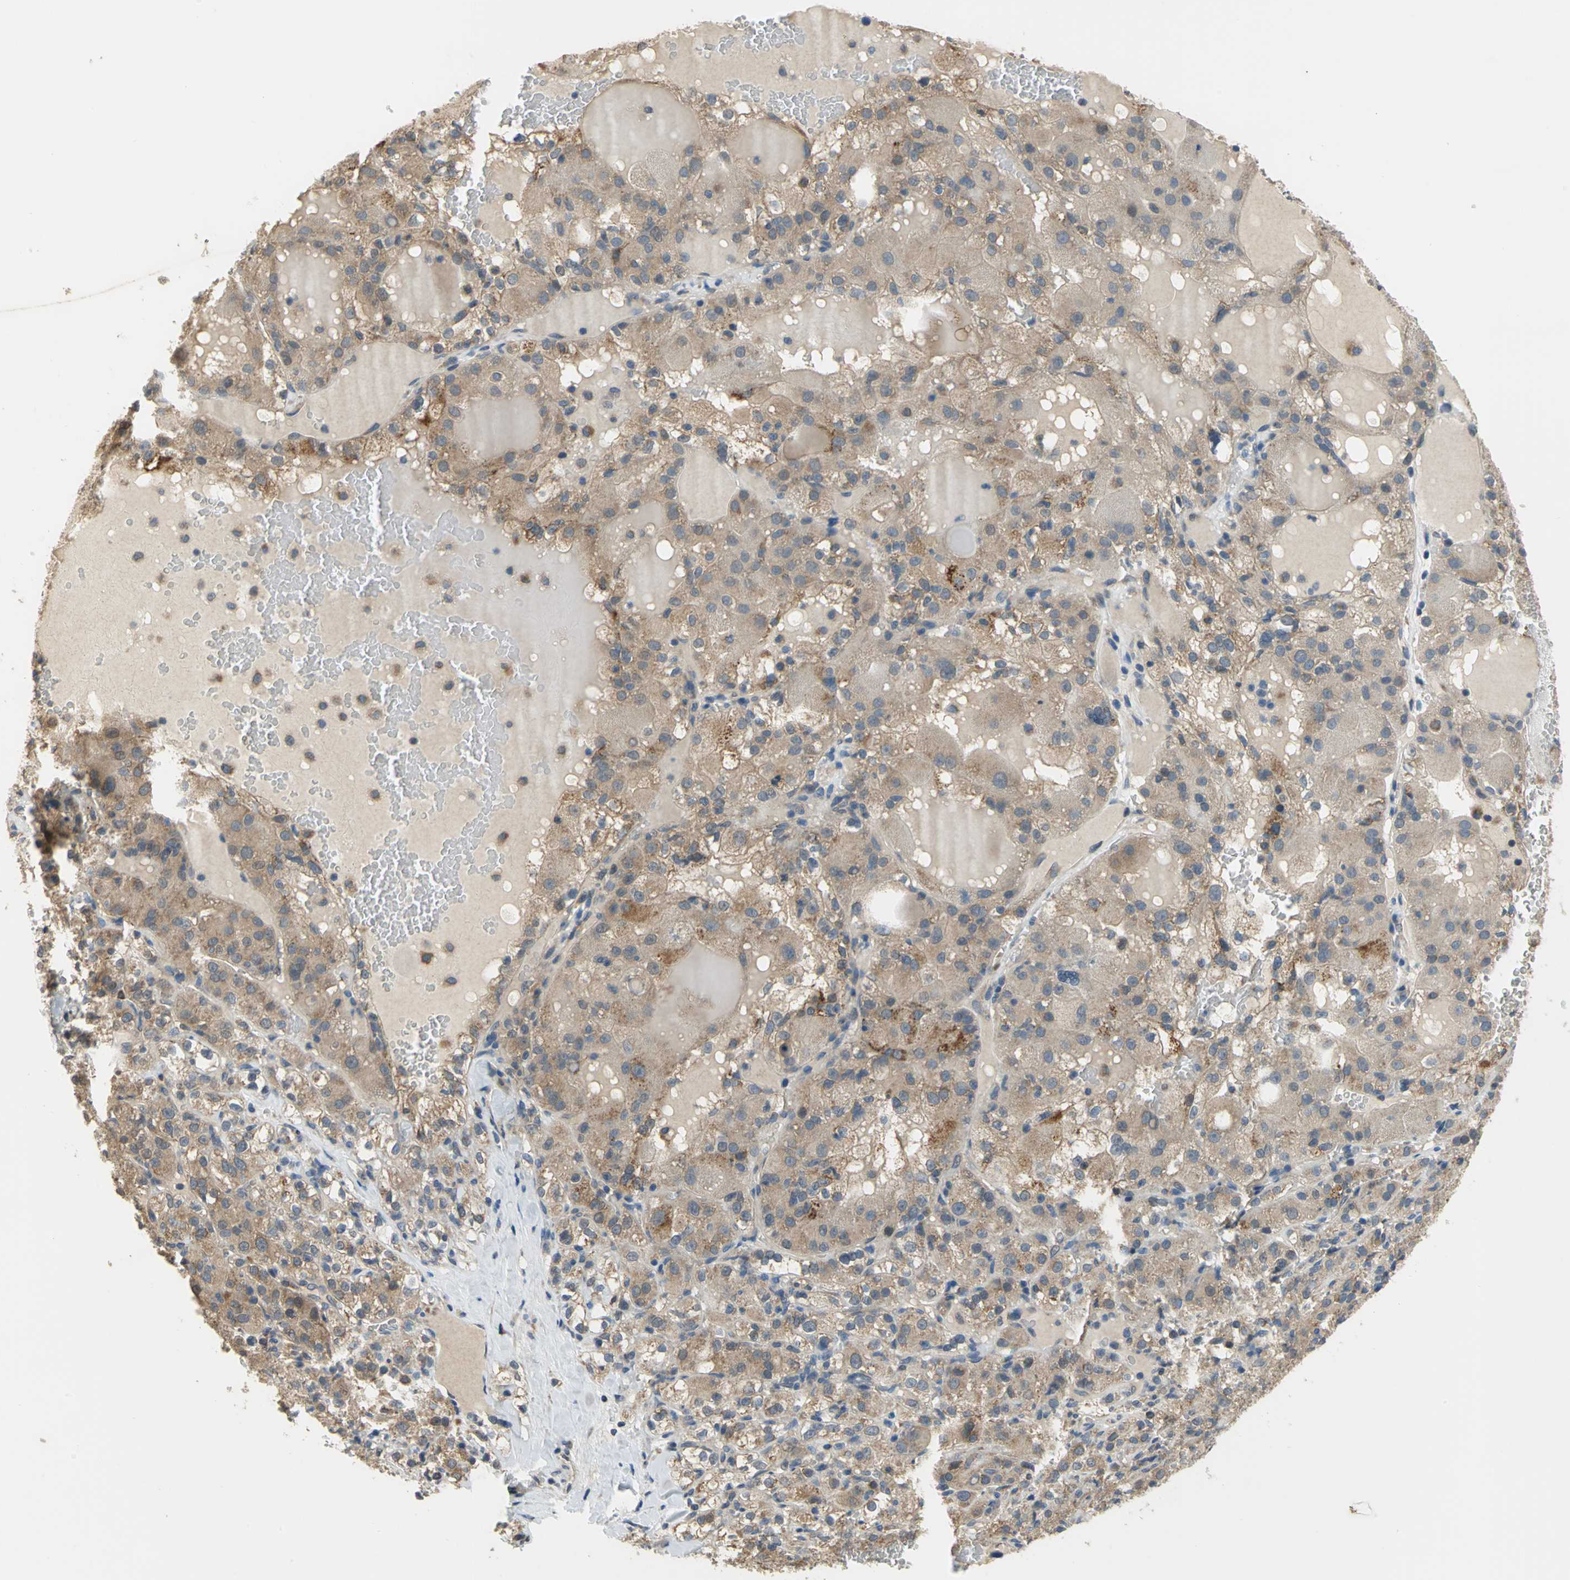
{"staining": {"intensity": "moderate", "quantity": ">75%", "location": "cytoplasmic/membranous"}, "tissue": "renal cancer", "cell_type": "Tumor cells", "image_type": "cancer", "snomed": [{"axis": "morphology", "description": "Normal tissue, NOS"}, {"axis": "morphology", "description": "Adenocarcinoma, NOS"}, {"axis": "topography", "description": "Kidney"}], "caption": "Moderate cytoplasmic/membranous staining is identified in about >75% of tumor cells in renal cancer. (Brightfield microscopy of DAB IHC at high magnification).", "gene": "TRAK1", "patient": {"sex": "male", "age": 61}}